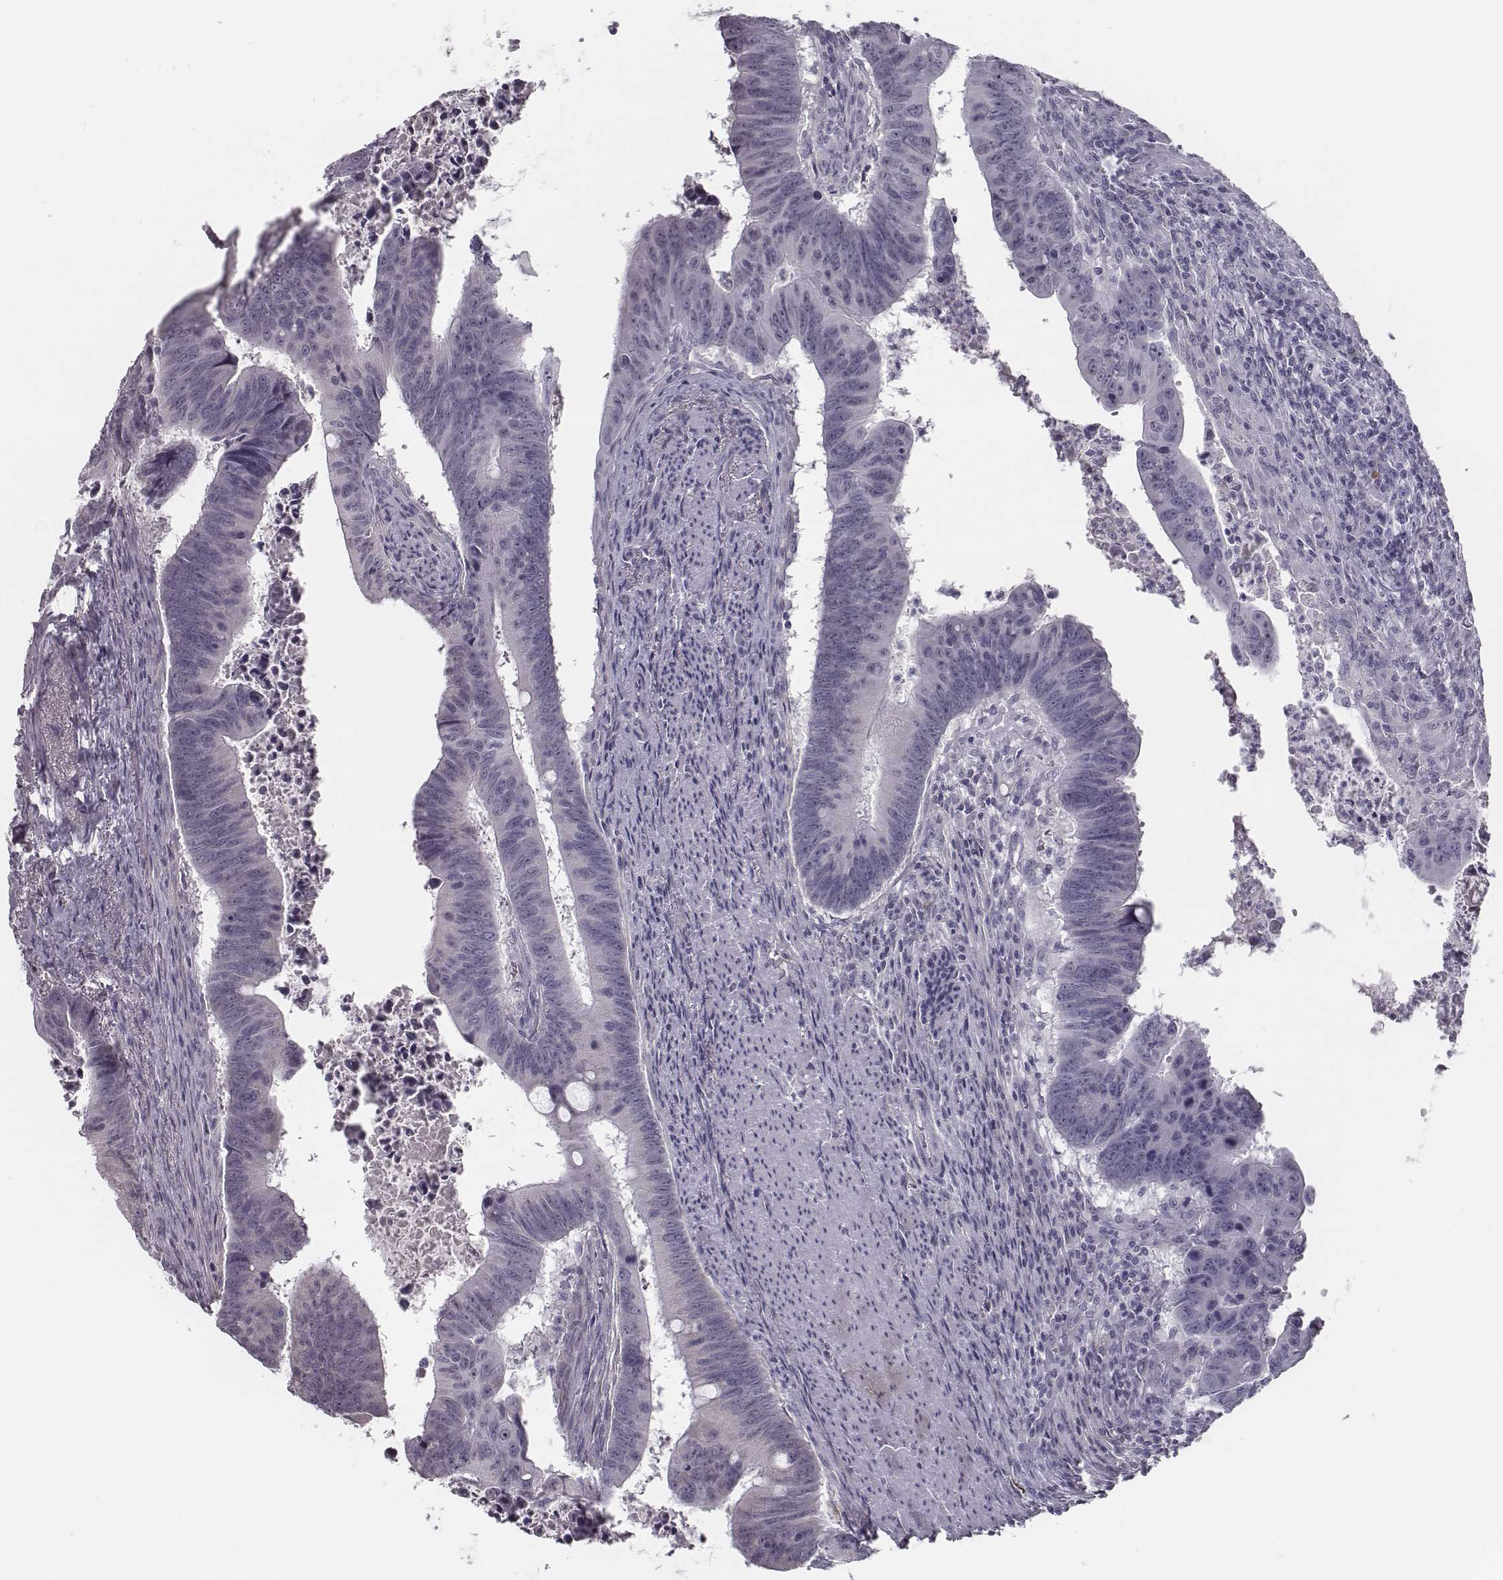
{"staining": {"intensity": "negative", "quantity": "none", "location": "none"}, "tissue": "colorectal cancer", "cell_type": "Tumor cells", "image_type": "cancer", "snomed": [{"axis": "morphology", "description": "Adenocarcinoma, NOS"}, {"axis": "topography", "description": "Colon"}], "caption": "High power microscopy image of an immunohistochemistry histopathology image of colorectal adenocarcinoma, revealing no significant expression in tumor cells.", "gene": "SEPTIN14", "patient": {"sex": "female", "age": 87}}